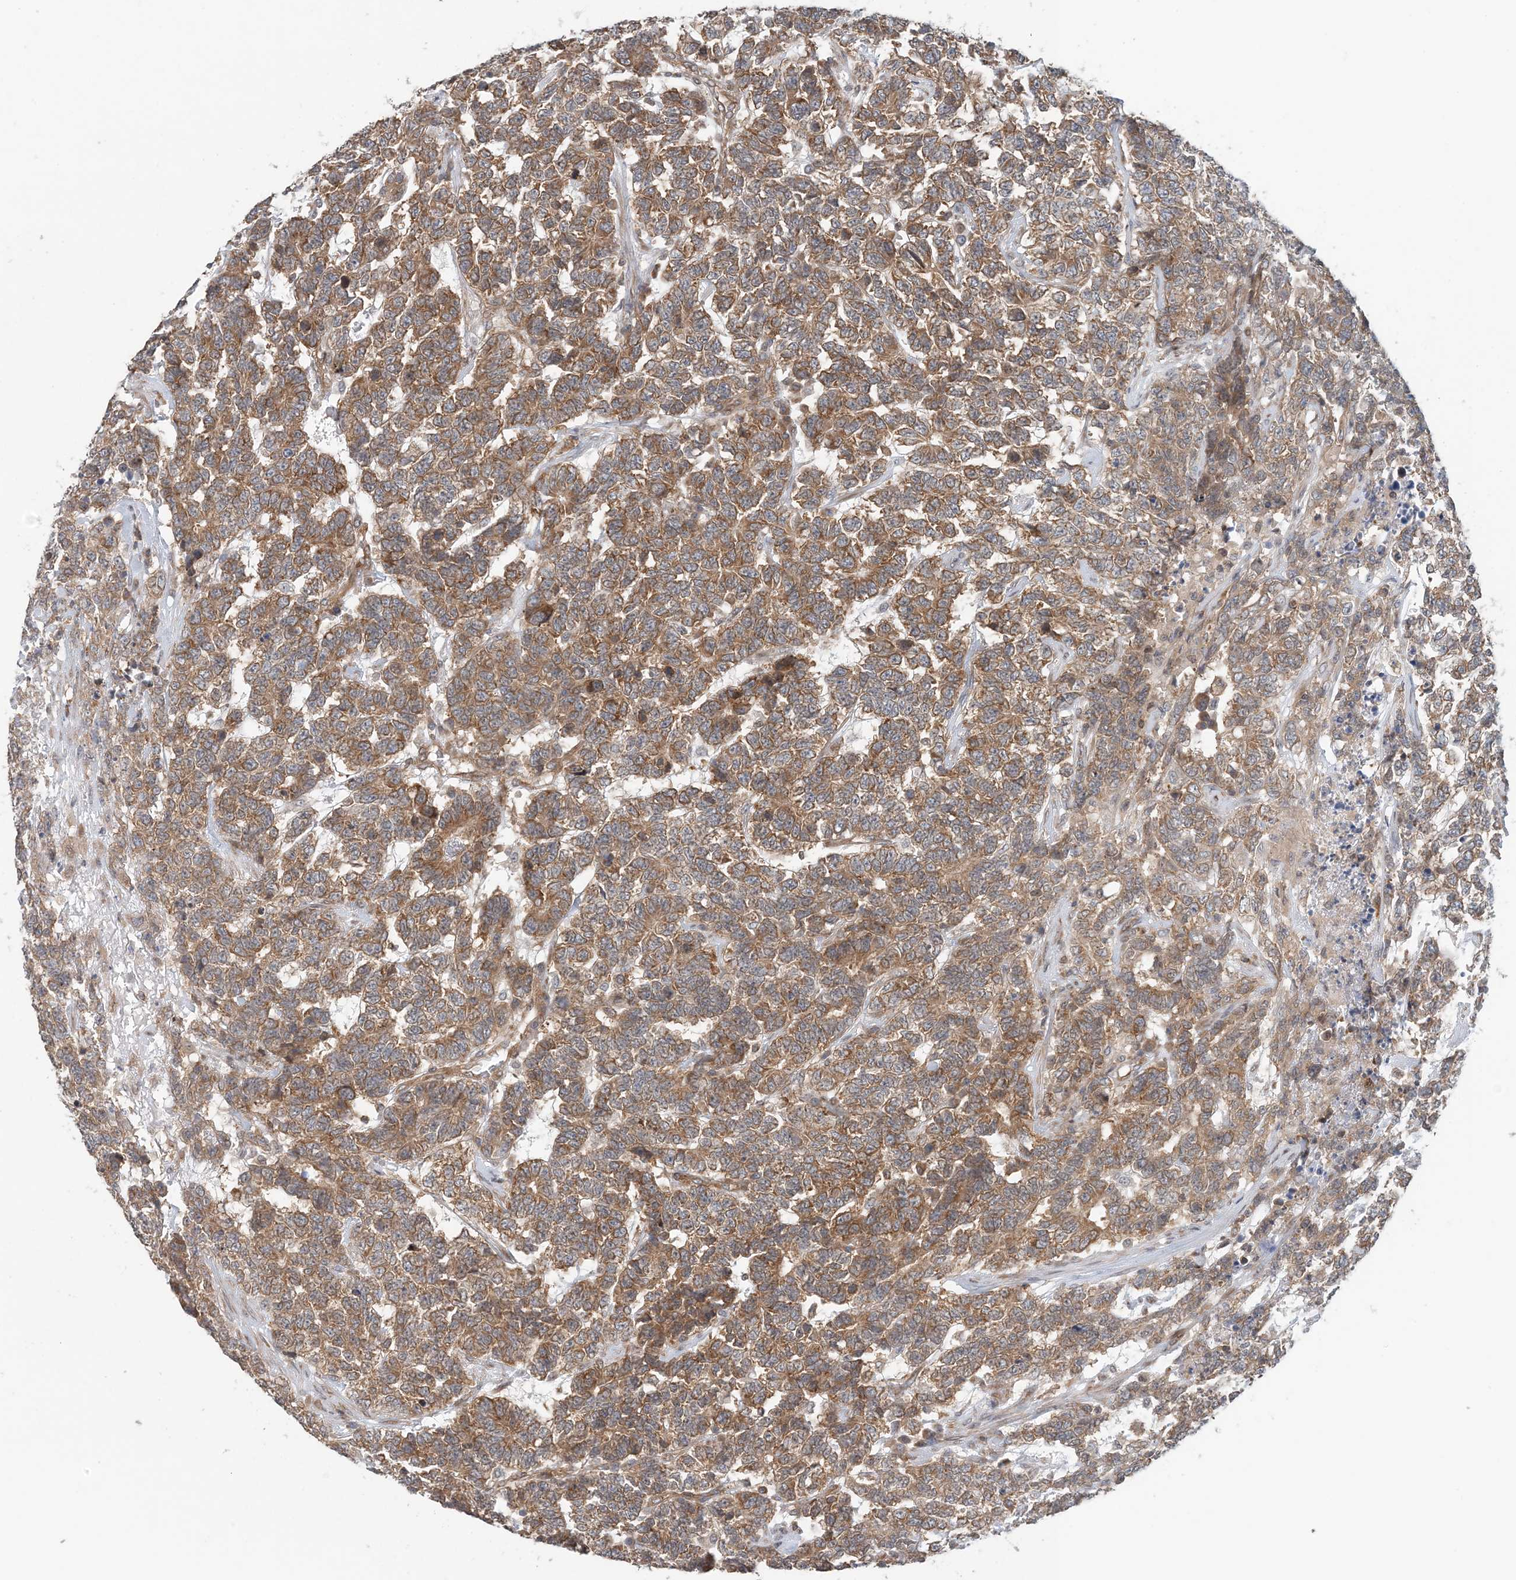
{"staining": {"intensity": "moderate", "quantity": ">75%", "location": "cytoplasmic/membranous"}, "tissue": "testis cancer", "cell_type": "Tumor cells", "image_type": "cancer", "snomed": [{"axis": "morphology", "description": "Carcinoma, Embryonal, NOS"}, {"axis": "topography", "description": "Testis"}], "caption": "Immunohistochemistry of testis cancer displays medium levels of moderate cytoplasmic/membranous expression in approximately >75% of tumor cells.", "gene": "ATP13A2", "patient": {"sex": "male", "age": 26}}